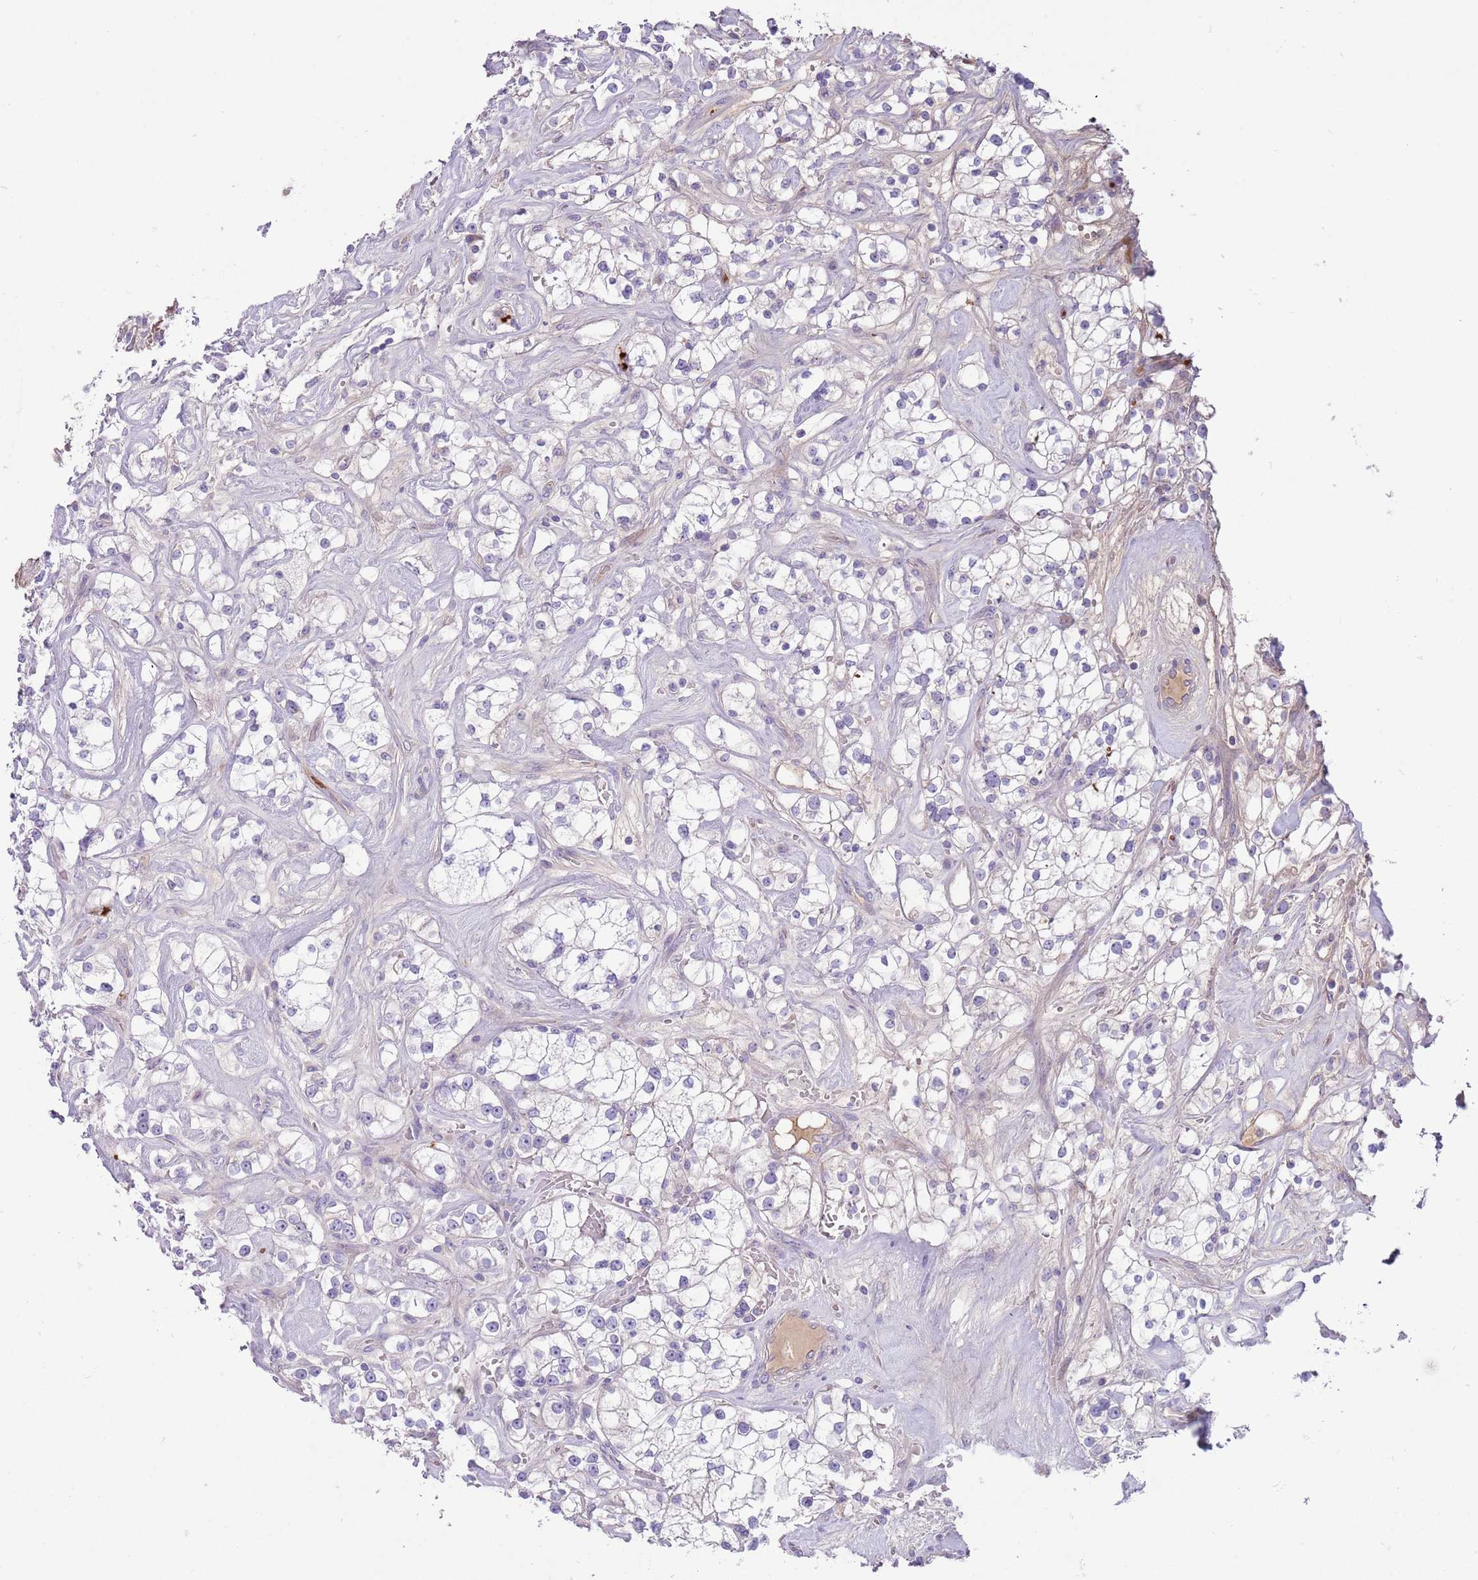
{"staining": {"intensity": "negative", "quantity": "none", "location": "none"}, "tissue": "renal cancer", "cell_type": "Tumor cells", "image_type": "cancer", "snomed": [{"axis": "morphology", "description": "Adenocarcinoma, NOS"}, {"axis": "topography", "description": "Kidney"}], "caption": "Adenocarcinoma (renal) was stained to show a protein in brown. There is no significant expression in tumor cells.", "gene": "CFH", "patient": {"sex": "male", "age": 77}}